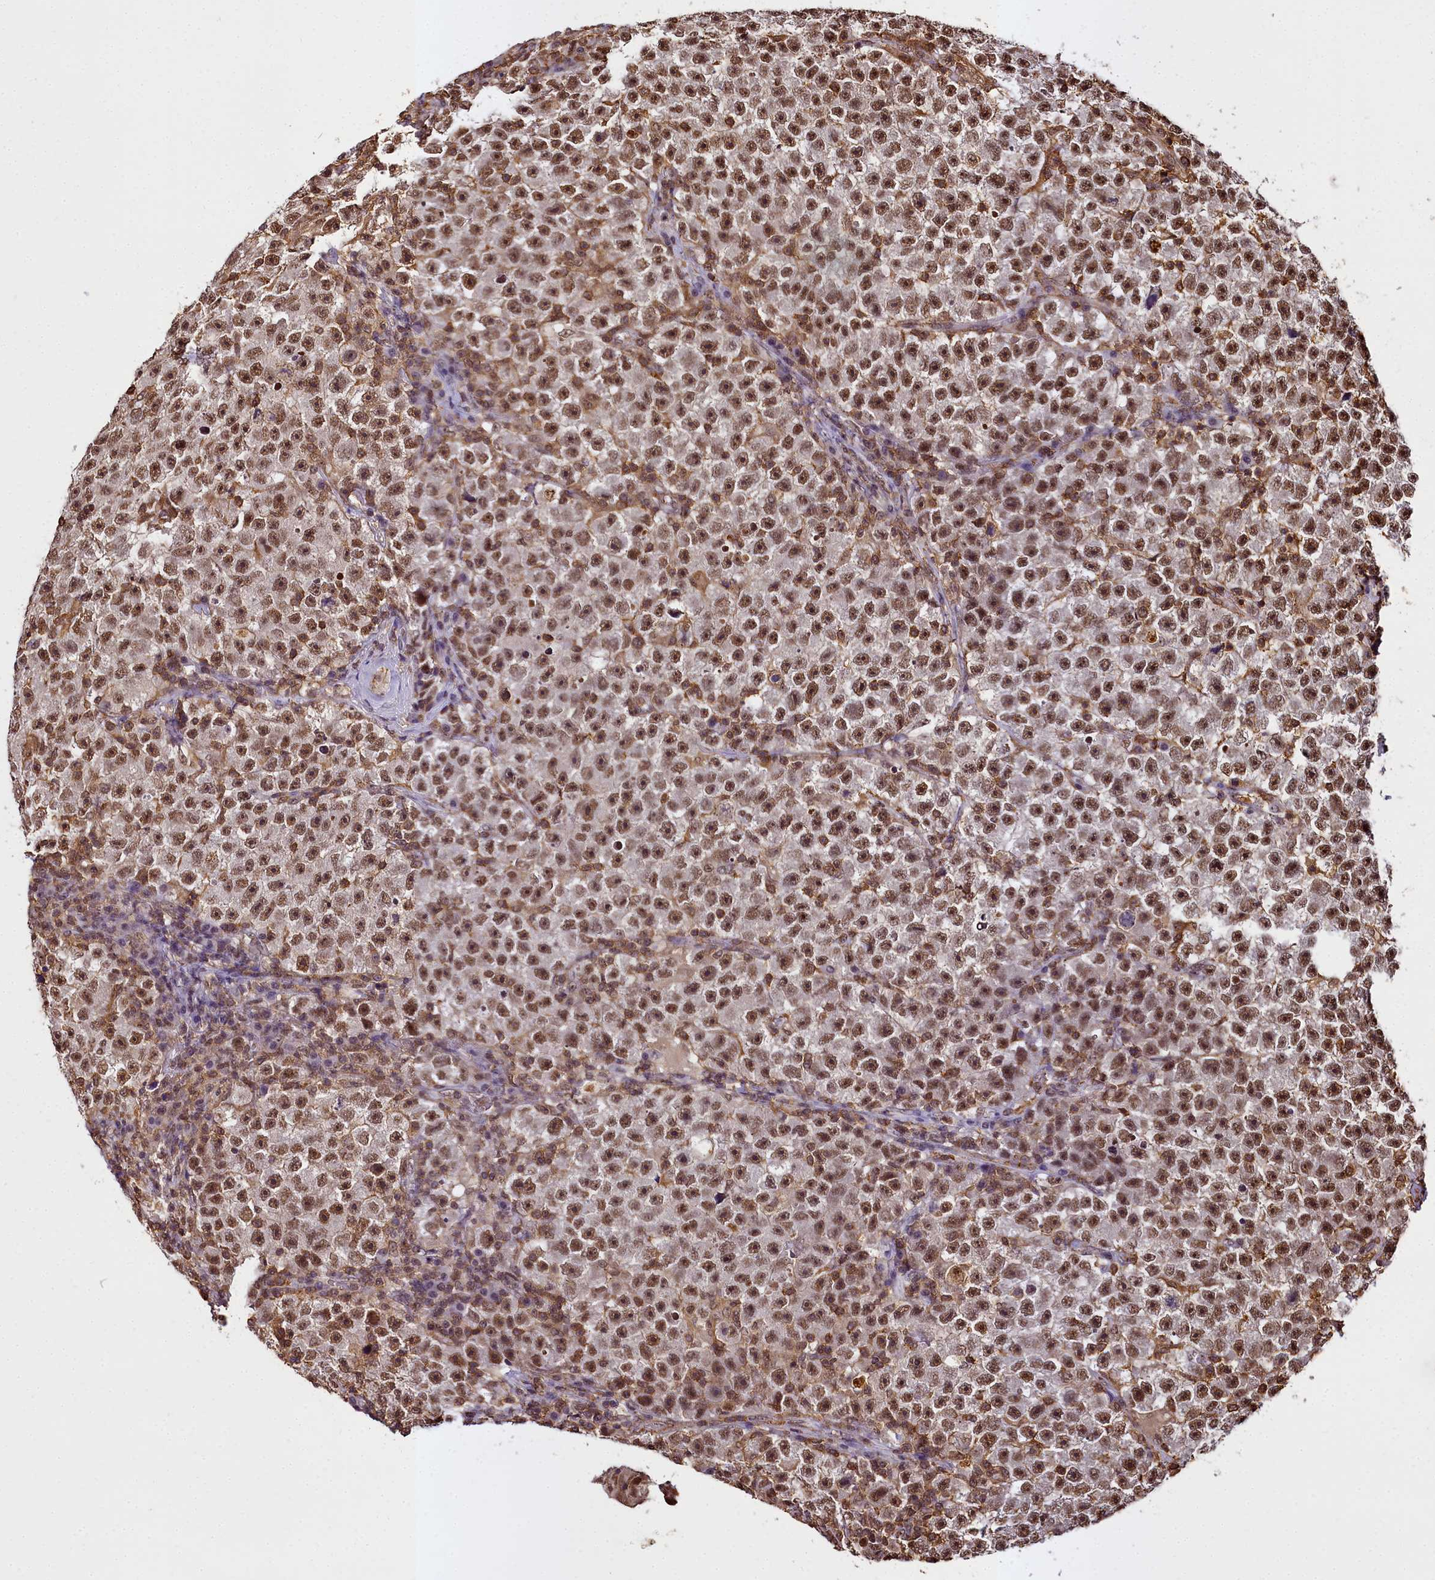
{"staining": {"intensity": "moderate", "quantity": ">75%", "location": "nuclear"}, "tissue": "testis cancer", "cell_type": "Tumor cells", "image_type": "cancer", "snomed": [{"axis": "morphology", "description": "Seminoma, NOS"}, {"axis": "topography", "description": "Testis"}], "caption": "Protein staining by IHC shows moderate nuclear staining in approximately >75% of tumor cells in seminoma (testis).", "gene": "PPP4C", "patient": {"sex": "male", "age": 22}}